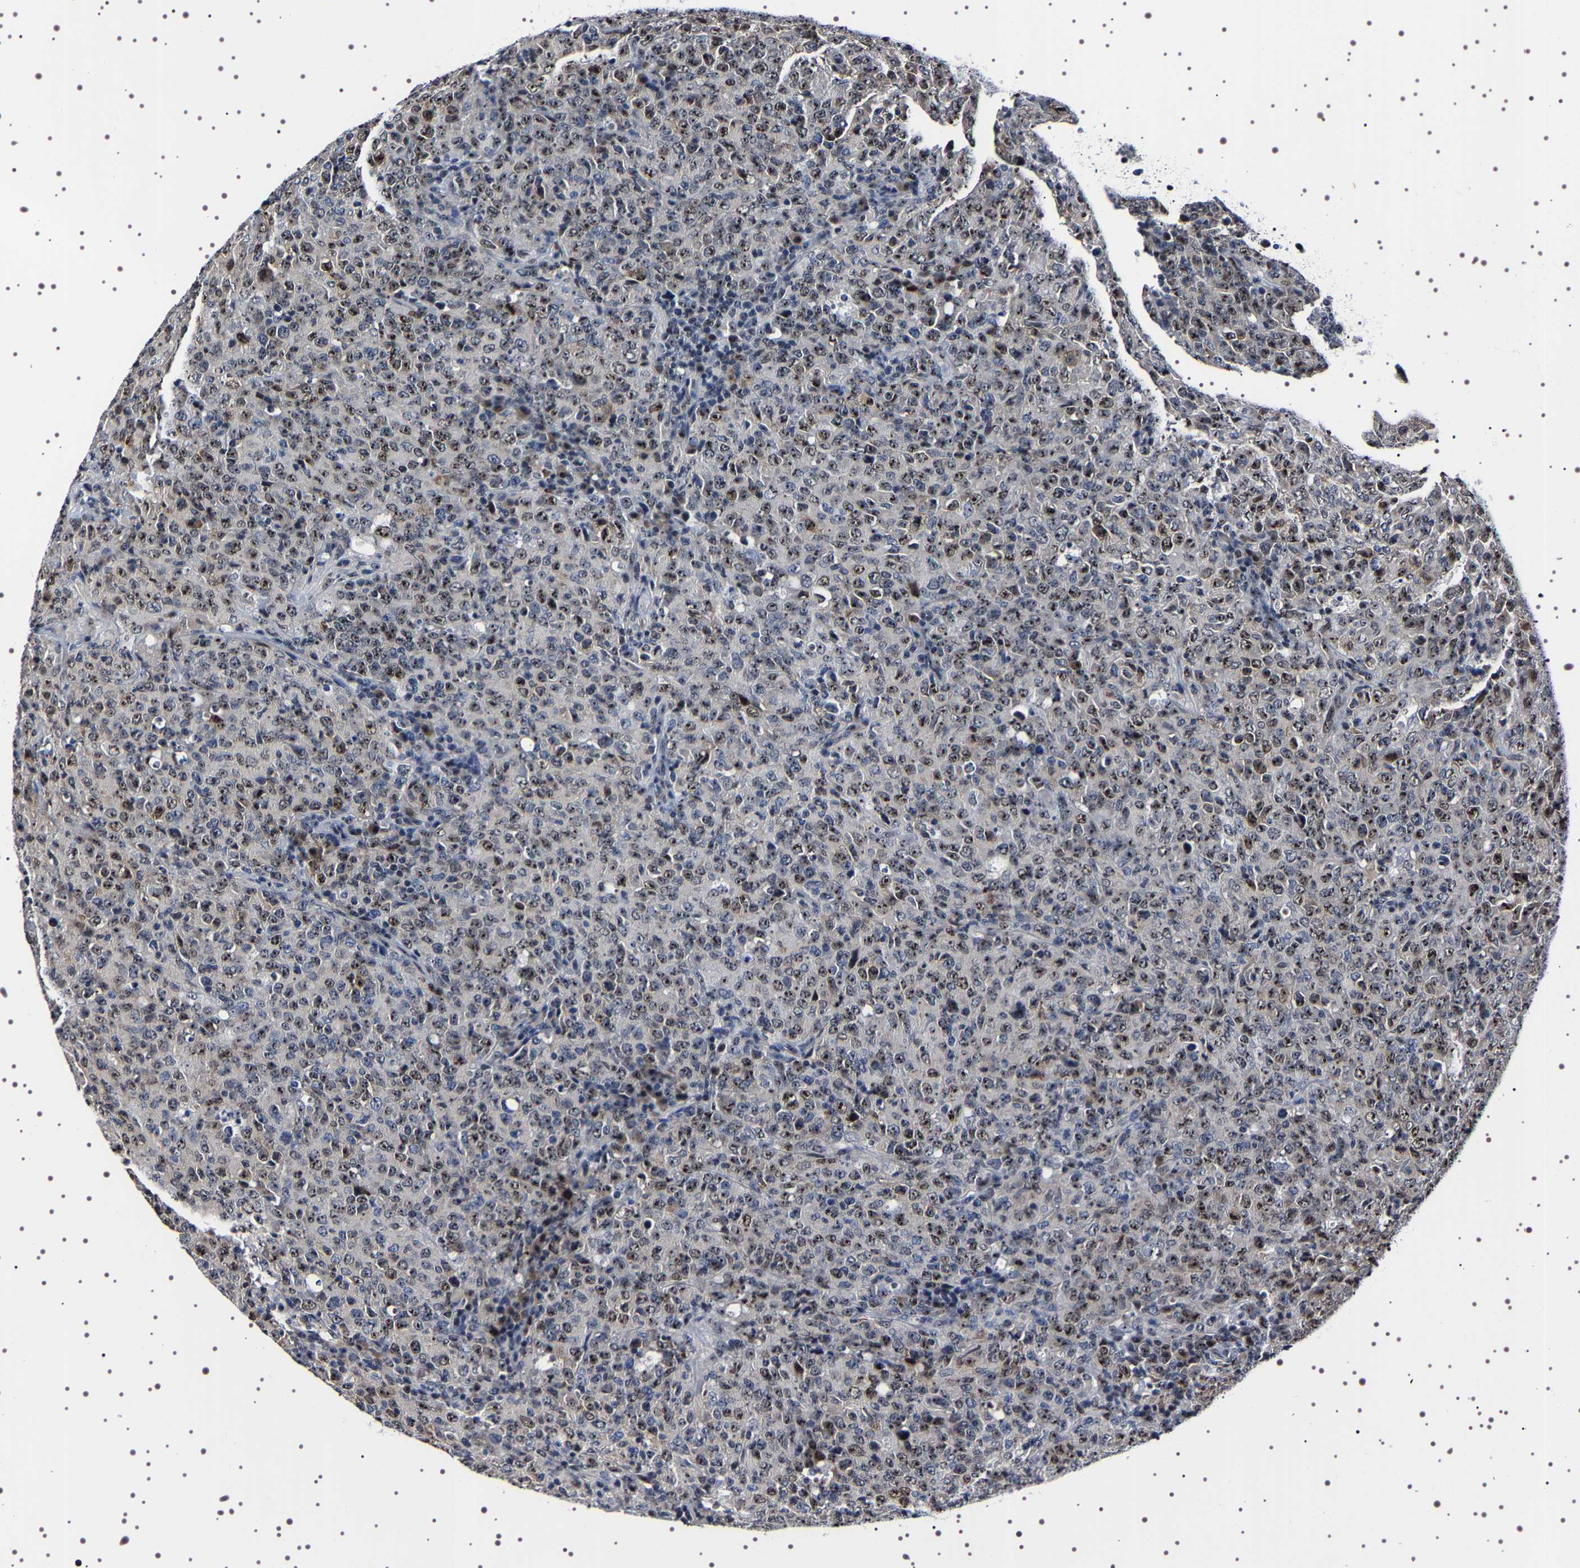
{"staining": {"intensity": "moderate", "quantity": "25%-75%", "location": "nuclear"}, "tissue": "lymphoma", "cell_type": "Tumor cells", "image_type": "cancer", "snomed": [{"axis": "morphology", "description": "Malignant lymphoma, non-Hodgkin's type, High grade"}, {"axis": "topography", "description": "Tonsil"}], "caption": "DAB (3,3'-diaminobenzidine) immunohistochemical staining of human malignant lymphoma, non-Hodgkin's type (high-grade) reveals moderate nuclear protein staining in about 25%-75% of tumor cells. The staining was performed using DAB, with brown indicating positive protein expression. Nuclei are stained blue with hematoxylin.", "gene": "GNL3", "patient": {"sex": "female", "age": 36}}